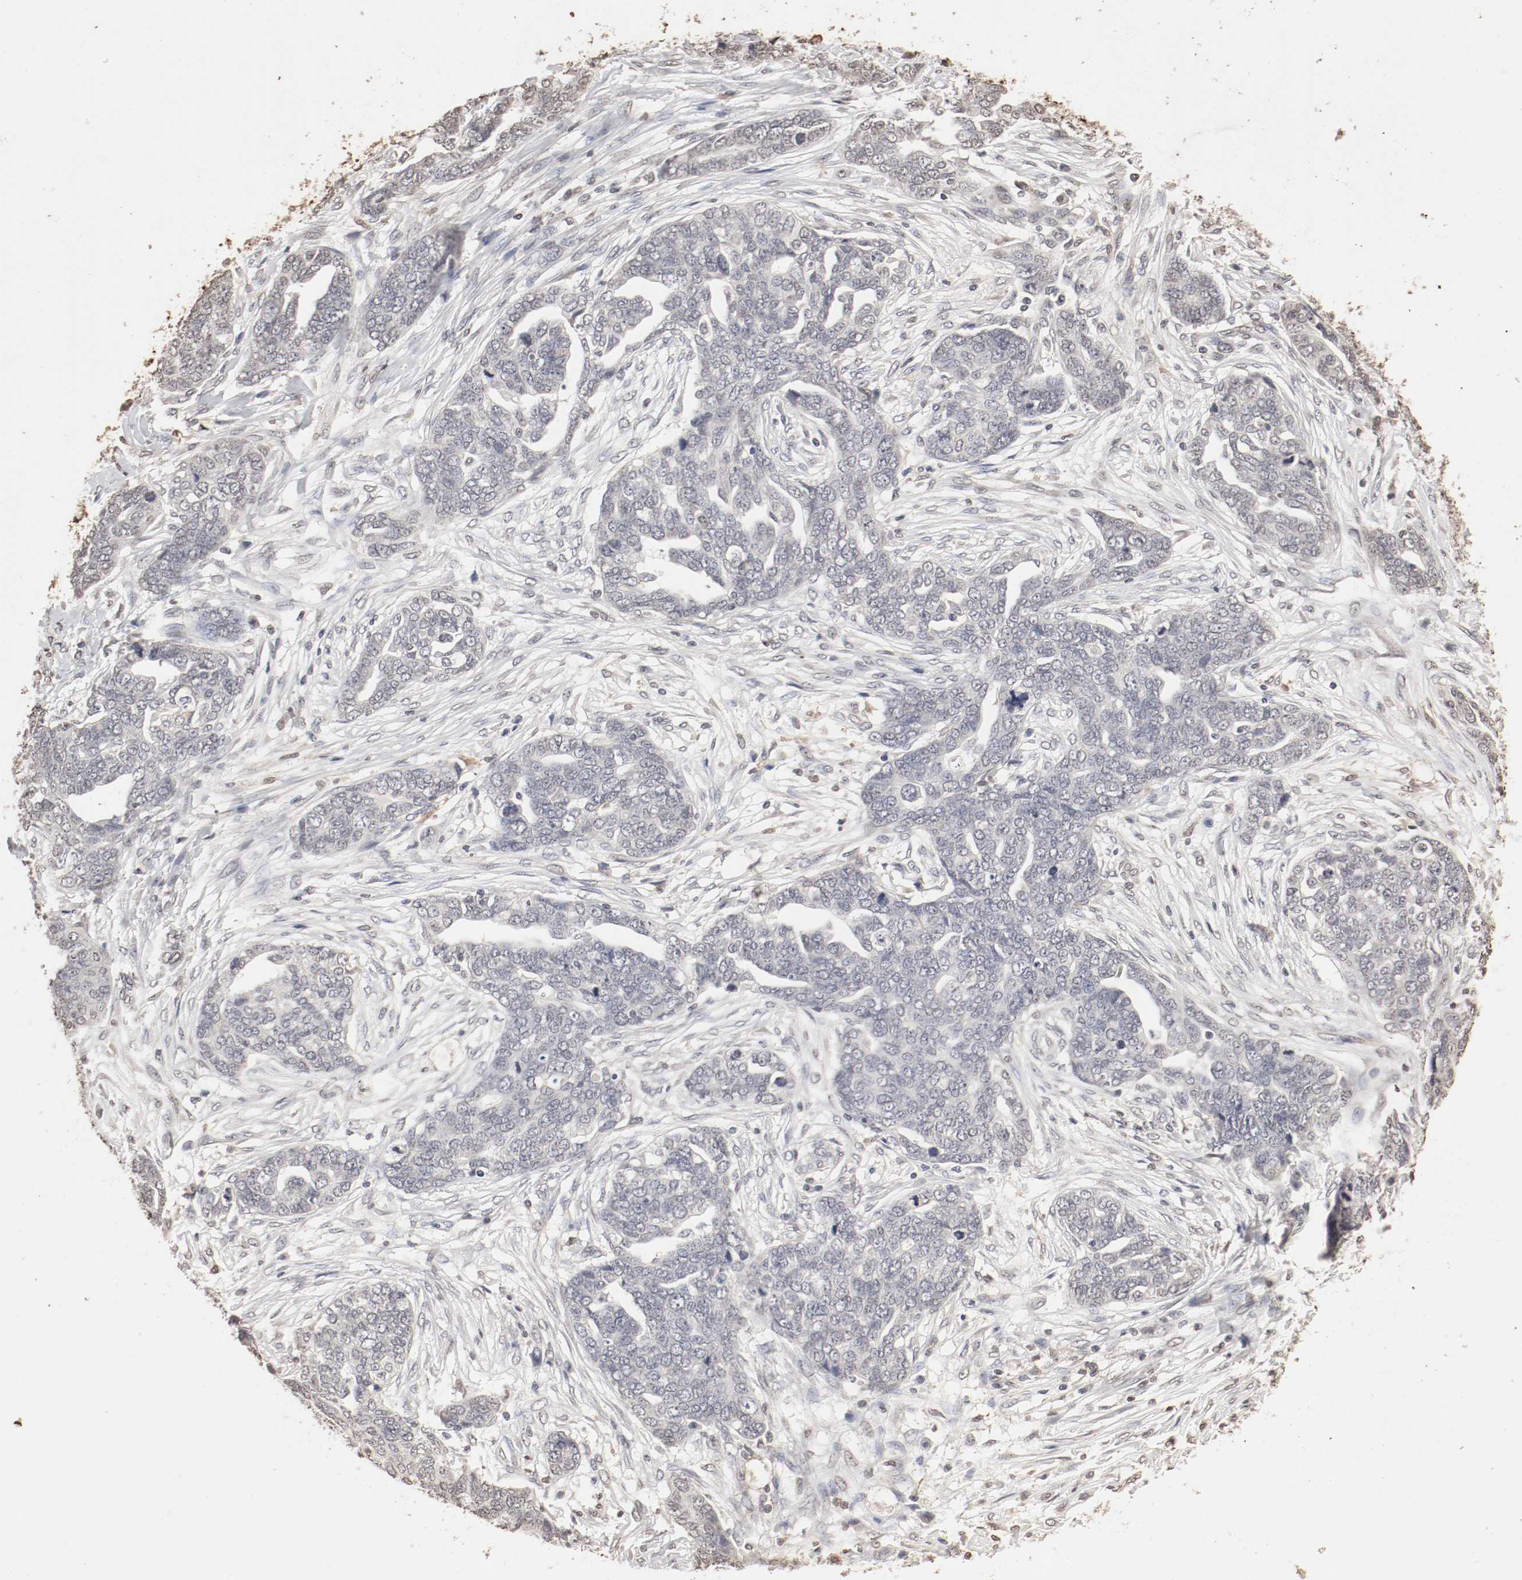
{"staining": {"intensity": "negative", "quantity": "none", "location": "none"}, "tissue": "ovarian cancer", "cell_type": "Tumor cells", "image_type": "cancer", "snomed": [{"axis": "morphology", "description": "Normal tissue, NOS"}, {"axis": "morphology", "description": "Cystadenocarcinoma, serous, NOS"}, {"axis": "topography", "description": "Fallopian tube"}, {"axis": "topography", "description": "Ovary"}], "caption": "A histopathology image of human ovarian serous cystadenocarcinoma is negative for staining in tumor cells.", "gene": "WASL", "patient": {"sex": "female", "age": 56}}